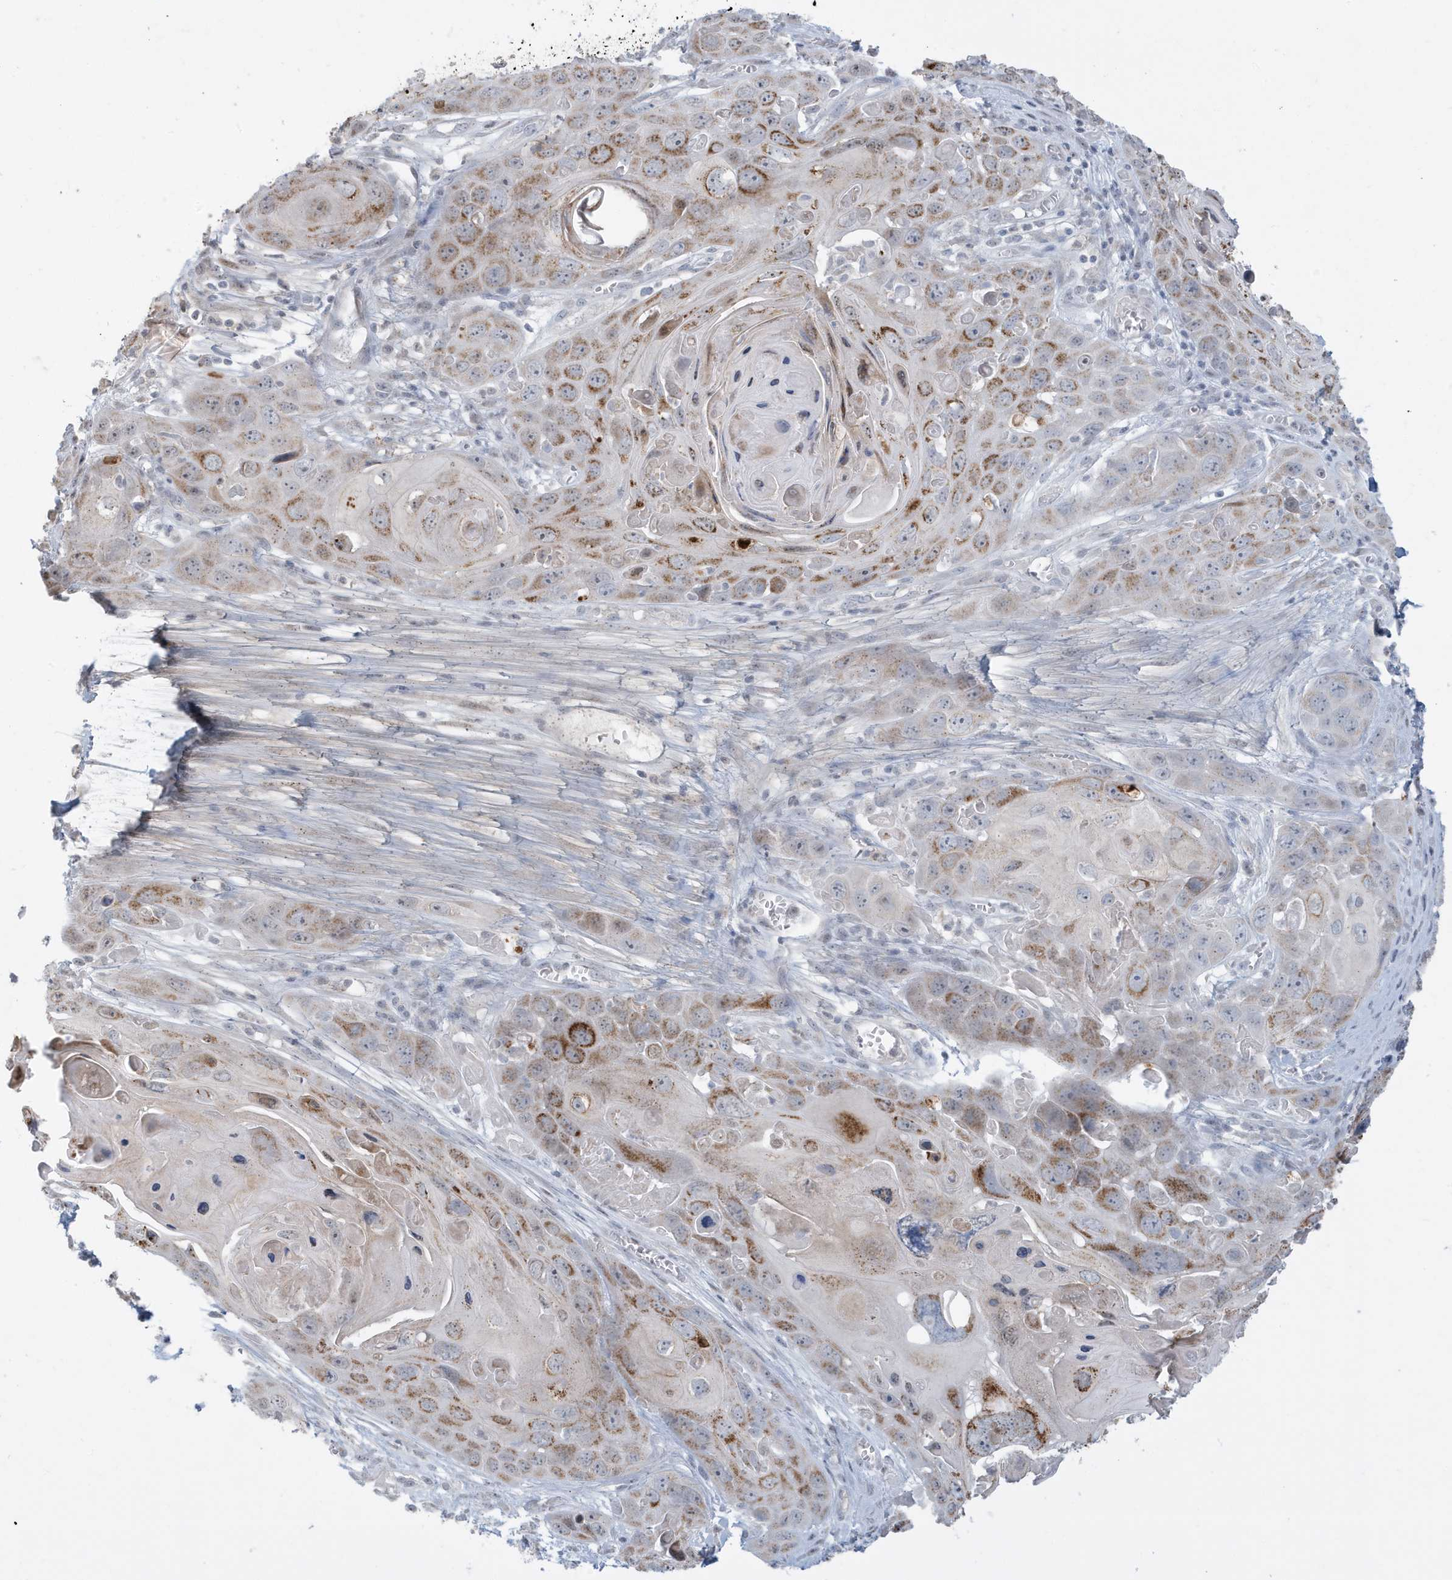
{"staining": {"intensity": "moderate", "quantity": ">75%", "location": "cytoplasmic/membranous"}, "tissue": "skin cancer", "cell_type": "Tumor cells", "image_type": "cancer", "snomed": [{"axis": "morphology", "description": "Squamous cell carcinoma, NOS"}, {"axis": "topography", "description": "Skin"}], "caption": "The immunohistochemical stain highlights moderate cytoplasmic/membranous expression in tumor cells of squamous cell carcinoma (skin) tissue.", "gene": "FNDC1", "patient": {"sex": "male", "age": 55}}